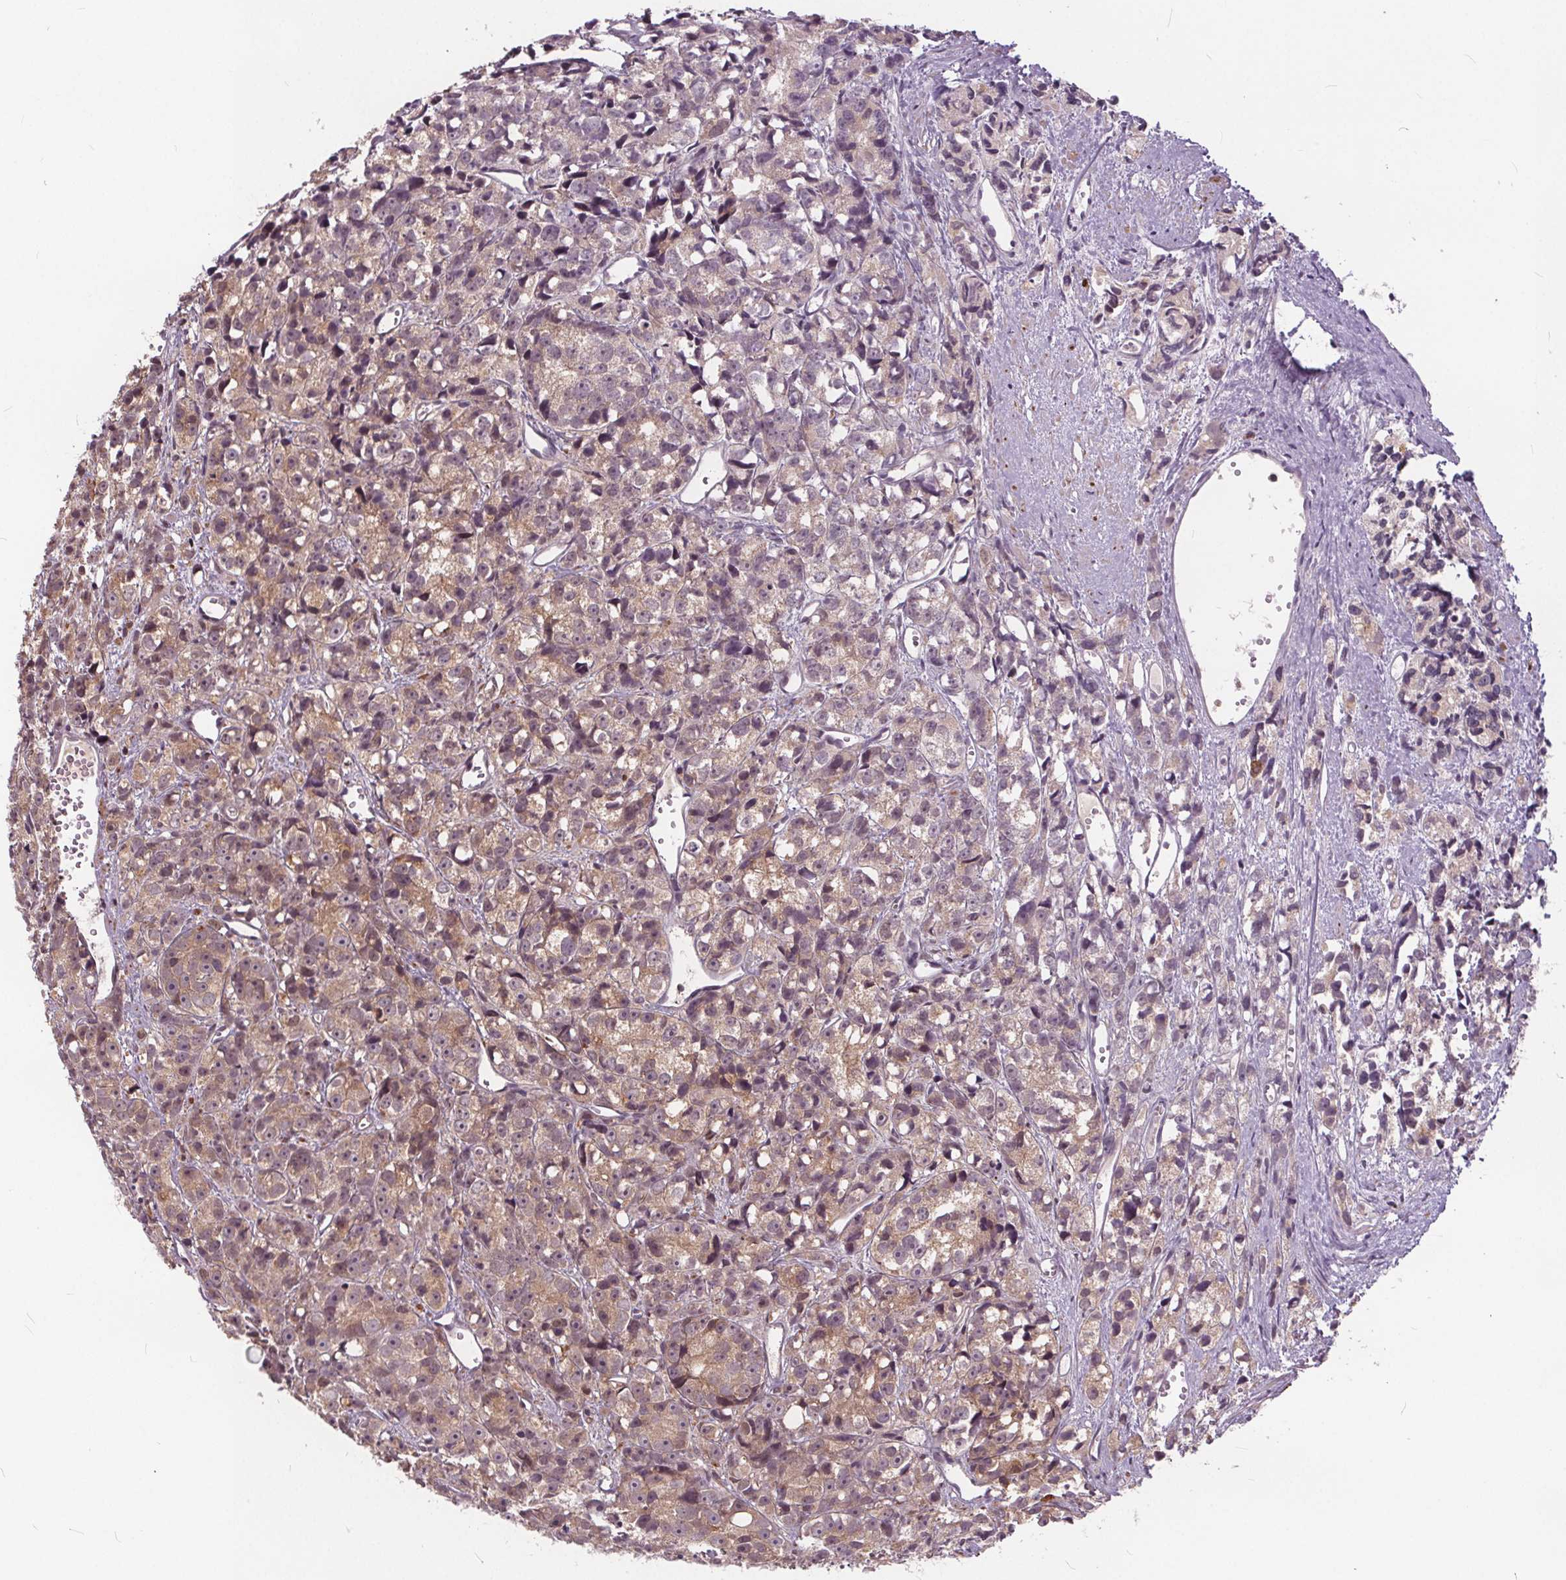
{"staining": {"intensity": "weak", "quantity": "<25%", "location": "cytoplasmic/membranous"}, "tissue": "prostate cancer", "cell_type": "Tumor cells", "image_type": "cancer", "snomed": [{"axis": "morphology", "description": "Adenocarcinoma, High grade"}, {"axis": "topography", "description": "Prostate"}], "caption": "Immunohistochemistry photomicrograph of neoplastic tissue: prostate adenocarcinoma (high-grade) stained with DAB (3,3'-diaminobenzidine) demonstrates no significant protein staining in tumor cells.", "gene": "HIF1AN", "patient": {"sex": "male", "age": 77}}